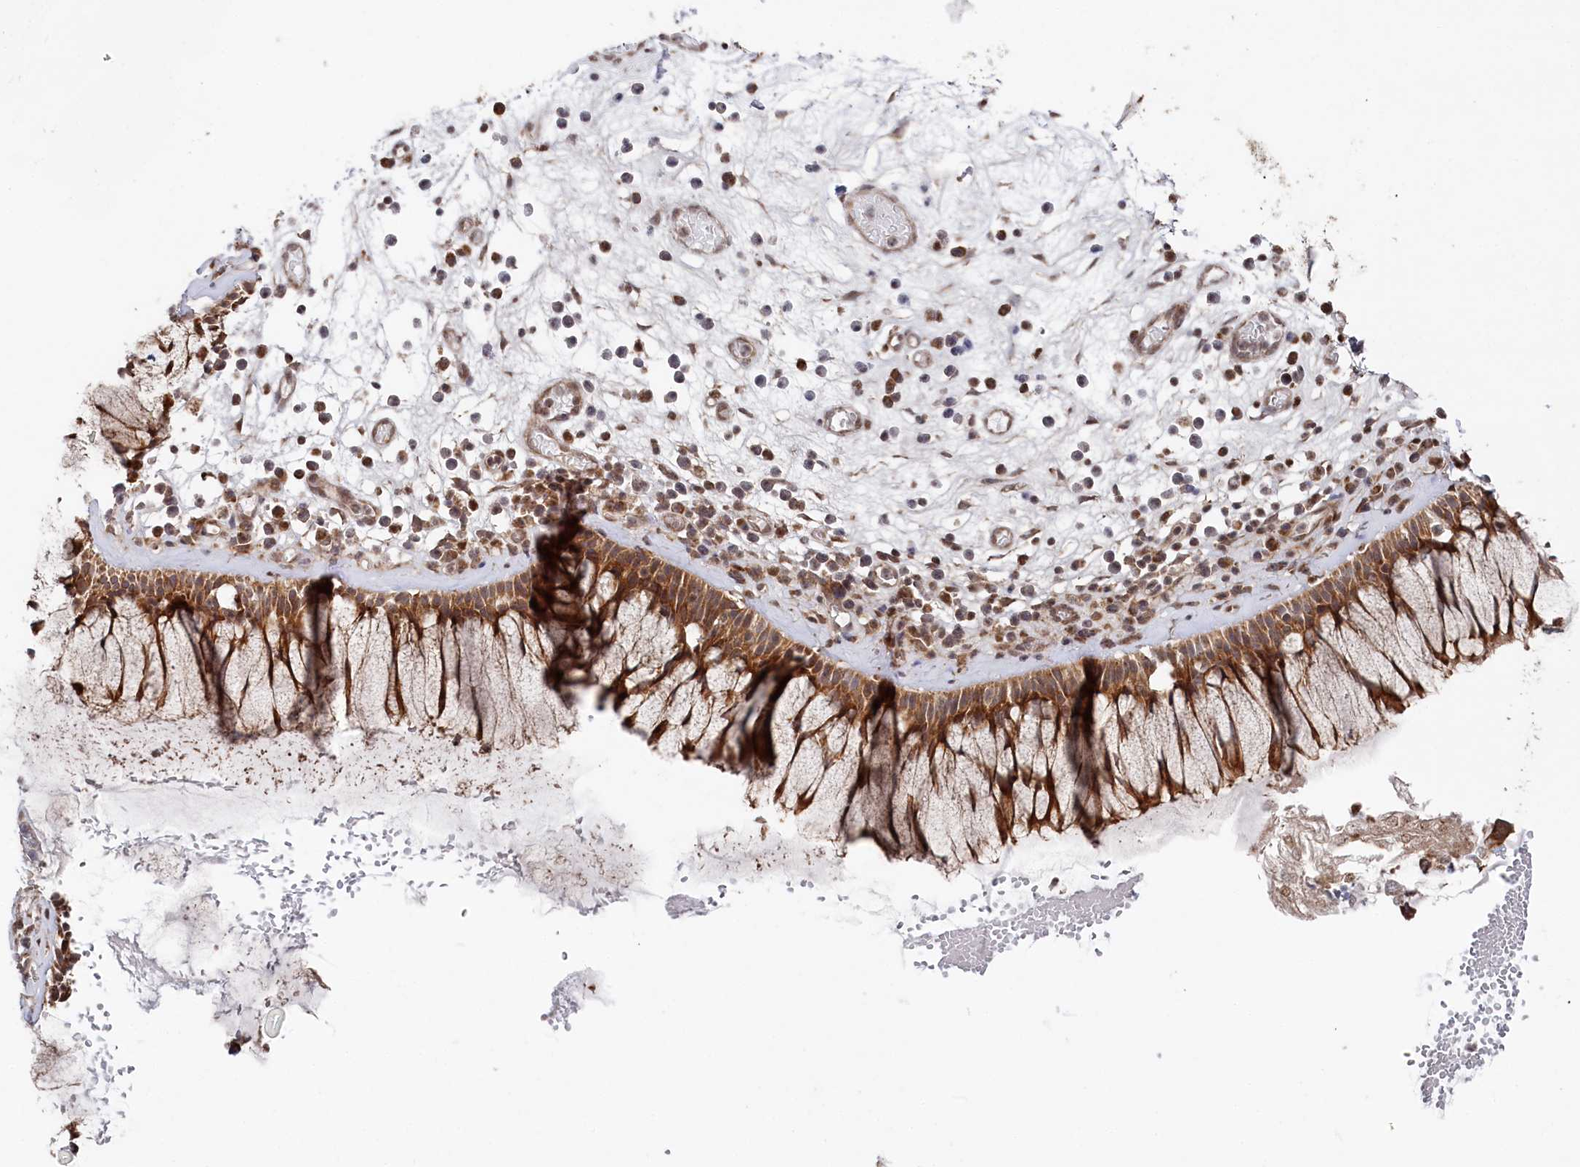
{"staining": {"intensity": "moderate", "quantity": ">75%", "location": "cytoplasmic/membranous"}, "tissue": "nasopharynx", "cell_type": "Respiratory epithelial cells", "image_type": "normal", "snomed": [{"axis": "morphology", "description": "Normal tissue, NOS"}, {"axis": "morphology", "description": "Inflammation, NOS"}, {"axis": "topography", "description": "Nasopharynx"}], "caption": "Protein staining by immunohistochemistry (IHC) shows moderate cytoplasmic/membranous positivity in about >75% of respiratory epithelial cells in benign nasopharynx. (DAB IHC, brown staining for protein, blue staining for nuclei).", "gene": "WAPL", "patient": {"sex": "male", "age": 70}}